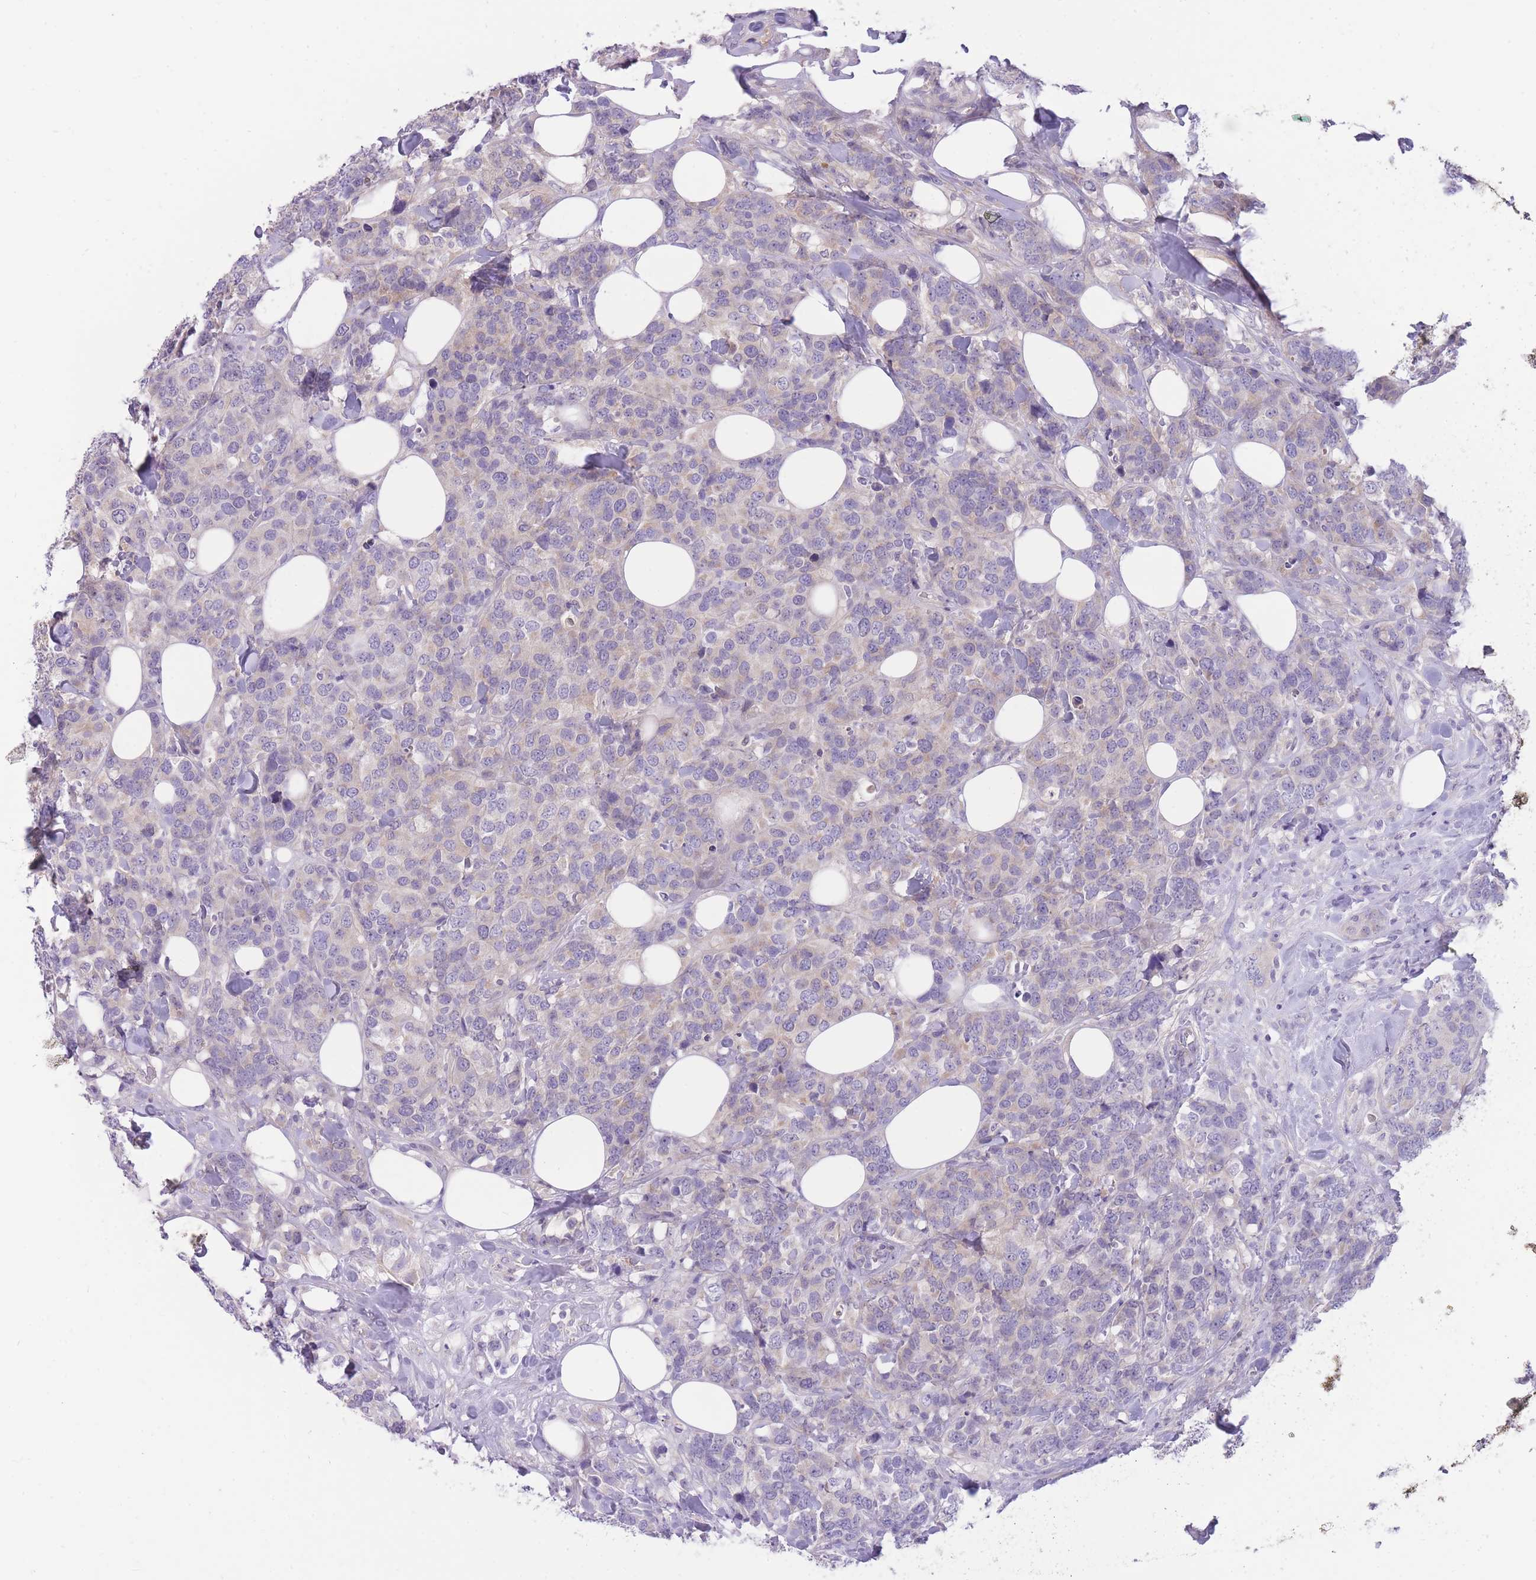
{"staining": {"intensity": "negative", "quantity": "none", "location": "none"}, "tissue": "breast cancer", "cell_type": "Tumor cells", "image_type": "cancer", "snomed": [{"axis": "morphology", "description": "Lobular carcinoma"}, {"axis": "topography", "description": "Breast"}], "caption": "Protein analysis of lobular carcinoma (breast) demonstrates no significant positivity in tumor cells. (Stains: DAB immunohistochemistry with hematoxylin counter stain, Microscopy: brightfield microscopy at high magnification).", "gene": "OR11H12", "patient": {"sex": "female", "age": 59}}